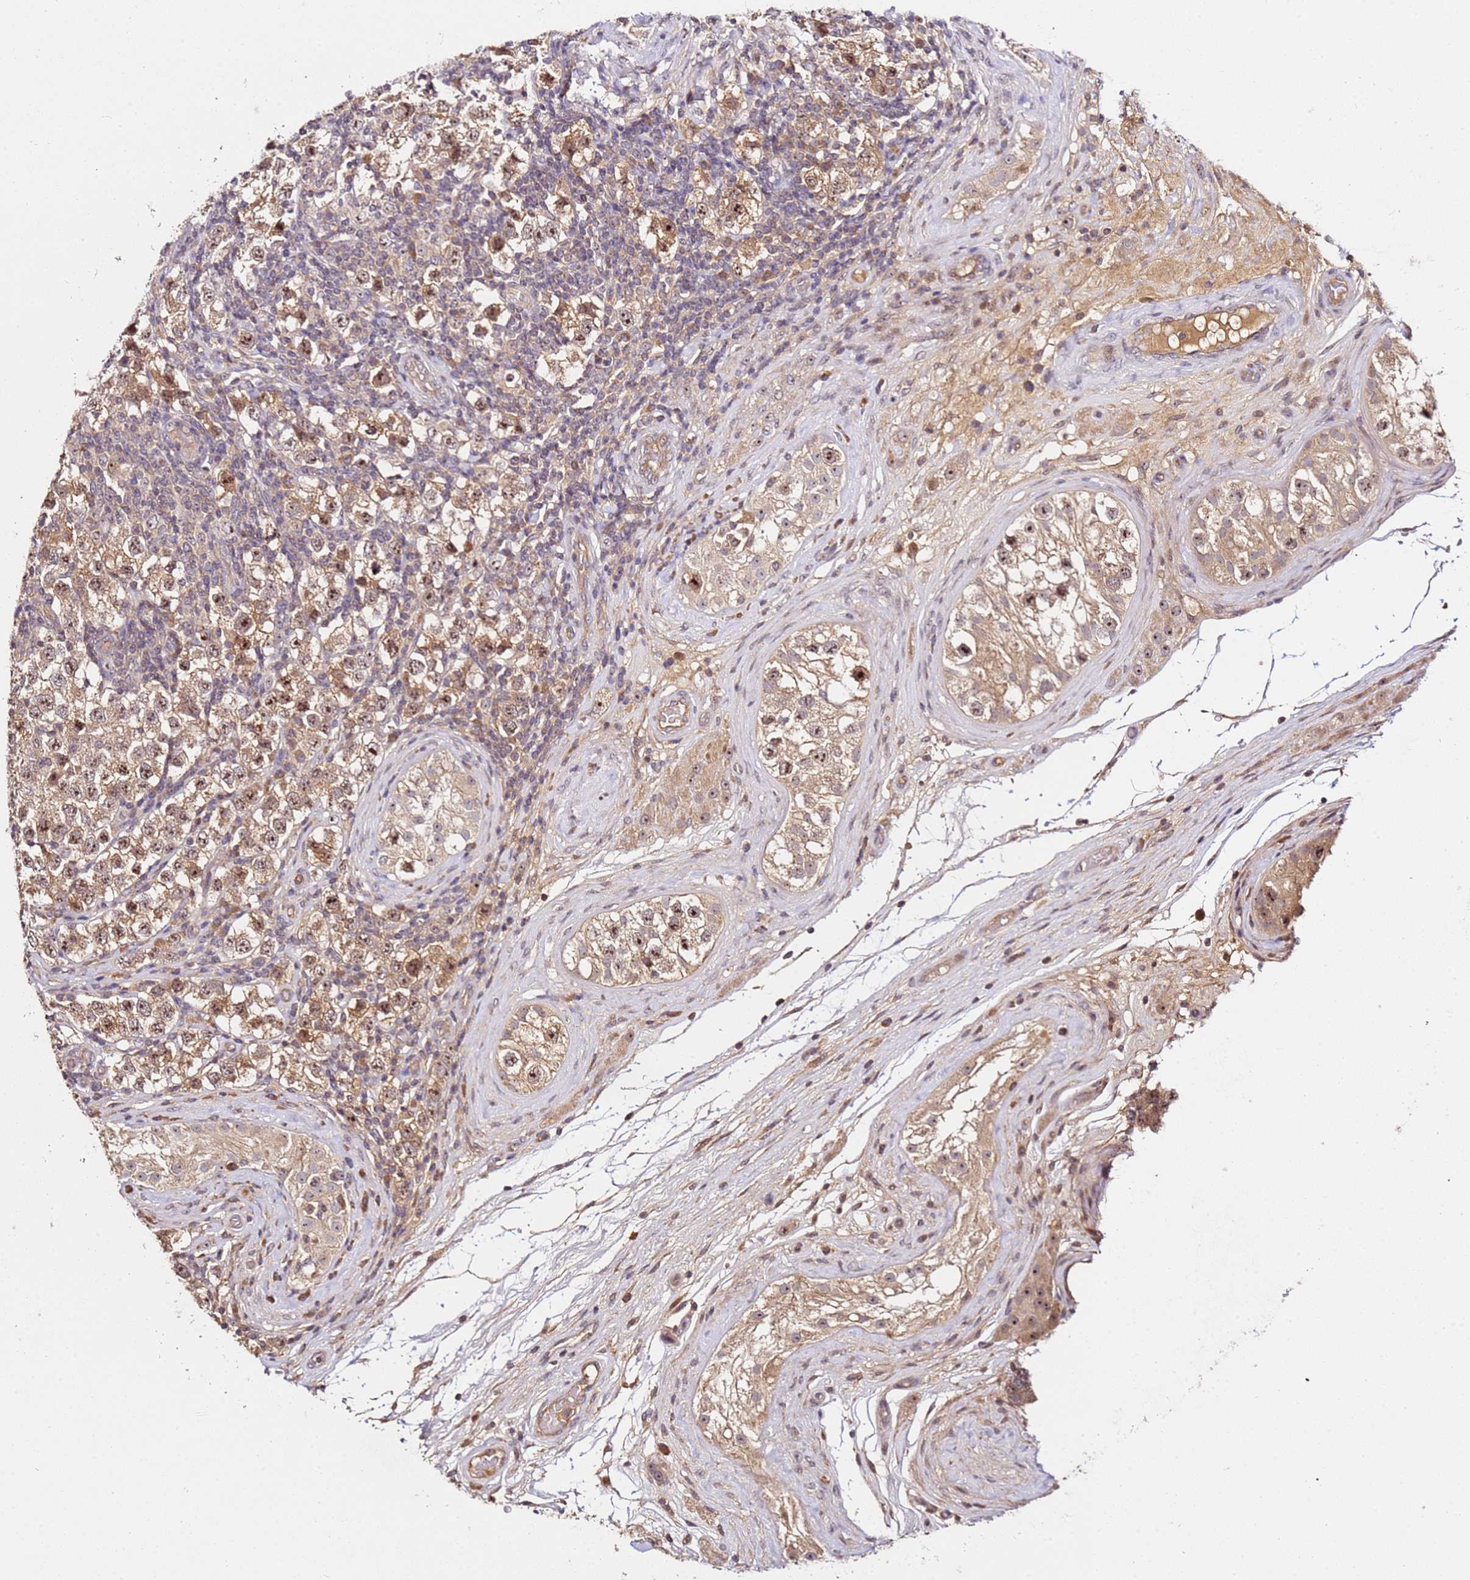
{"staining": {"intensity": "moderate", "quantity": ">75%", "location": "cytoplasmic/membranous,nuclear"}, "tissue": "testis cancer", "cell_type": "Tumor cells", "image_type": "cancer", "snomed": [{"axis": "morphology", "description": "Seminoma, NOS"}, {"axis": "topography", "description": "Testis"}], "caption": "IHC histopathology image of human testis cancer (seminoma) stained for a protein (brown), which exhibits medium levels of moderate cytoplasmic/membranous and nuclear positivity in approximately >75% of tumor cells.", "gene": "DDX27", "patient": {"sex": "male", "age": 34}}